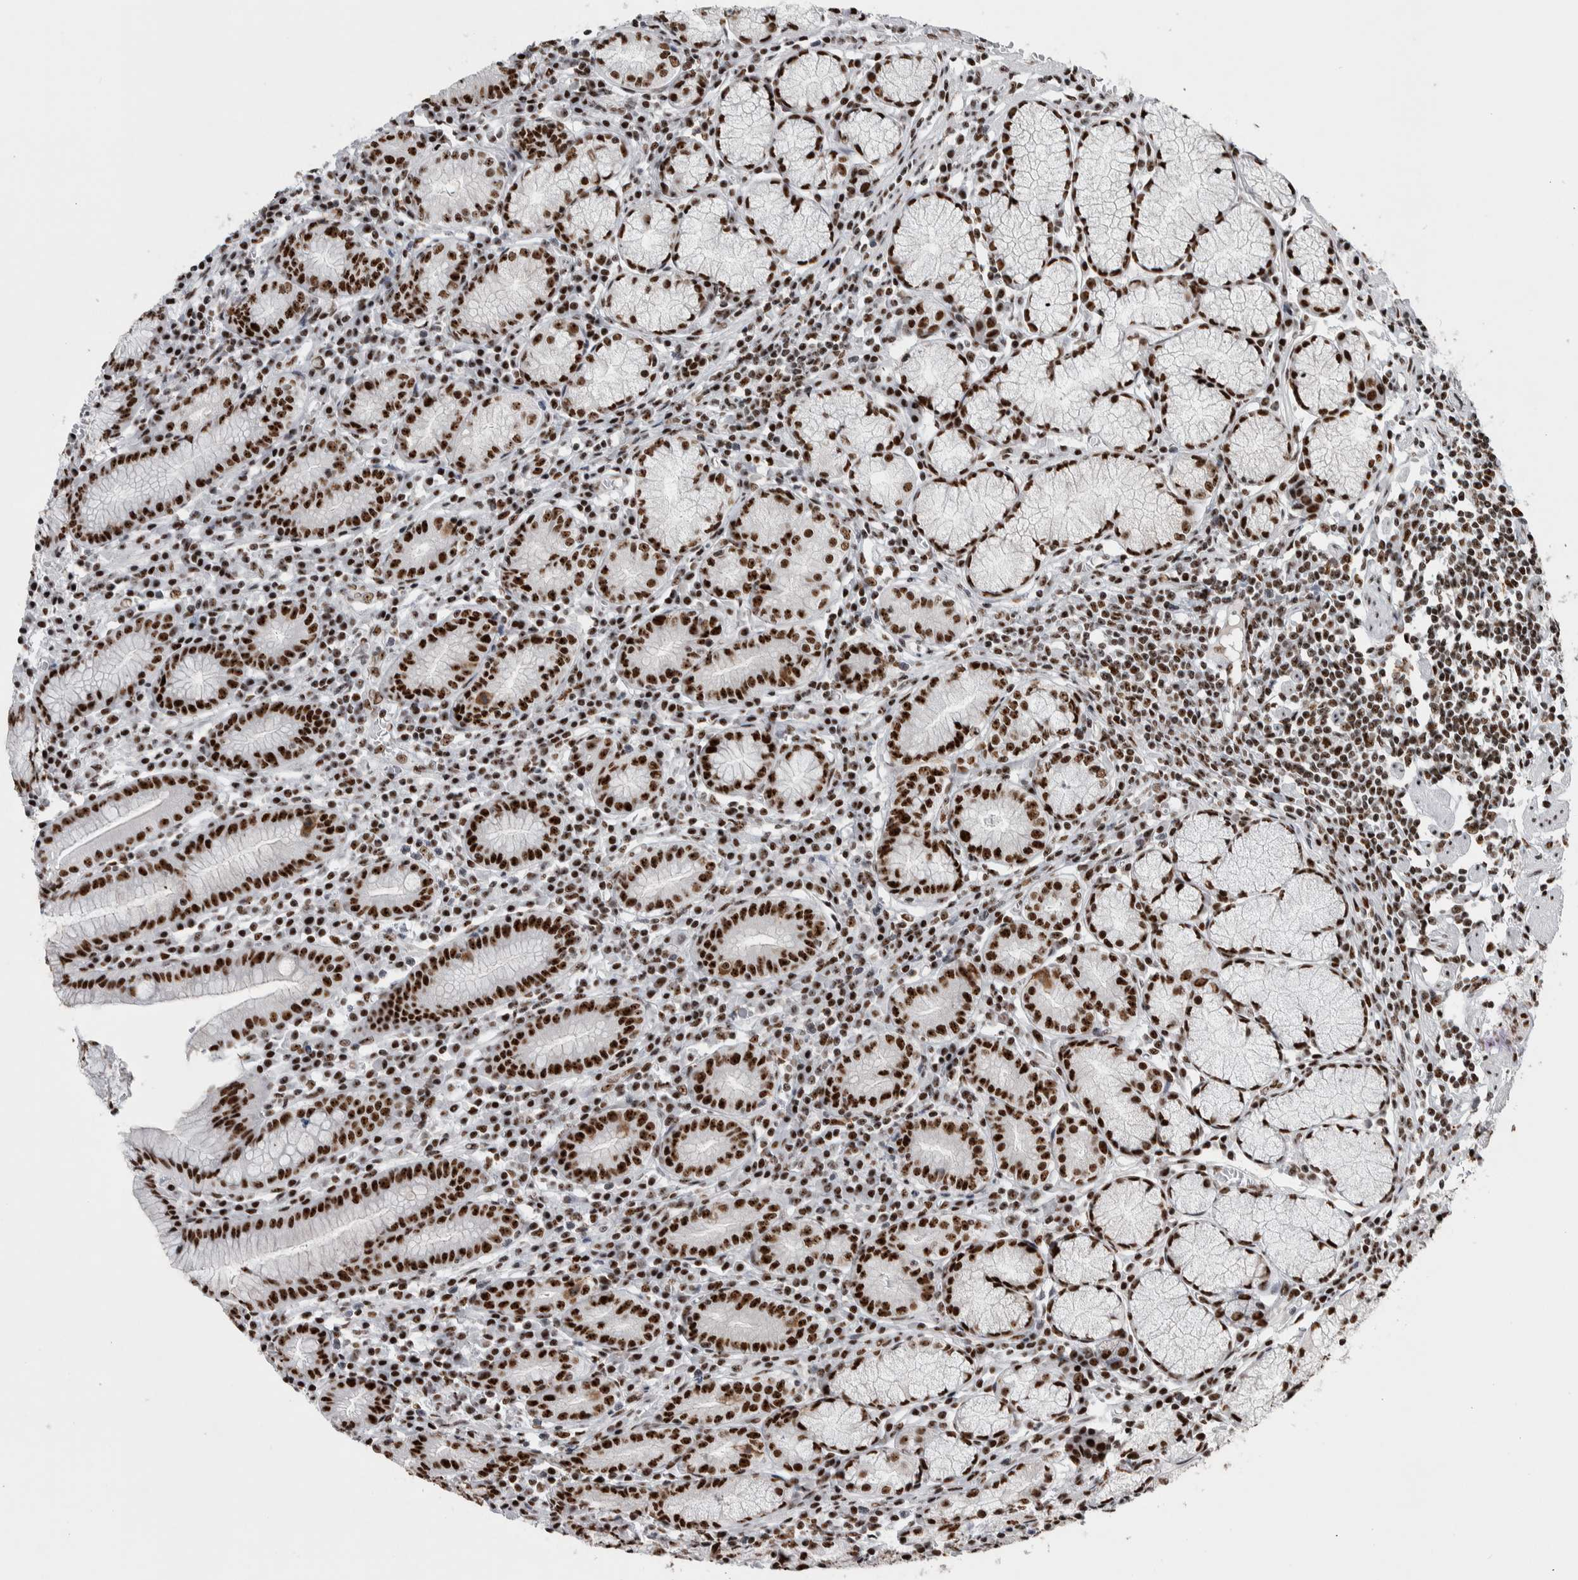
{"staining": {"intensity": "strong", "quantity": ">75%", "location": "nuclear"}, "tissue": "stomach", "cell_type": "Glandular cells", "image_type": "normal", "snomed": [{"axis": "morphology", "description": "Normal tissue, NOS"}, {"axis": "topography", "description": "Stomach"}], "caption": "The image demonstrates a brown stain indicating the presence of a protein in the nuclear of glandular cells in stomach.", "gene": "NCL", "patient": {"sex": "male", "age": 55}}